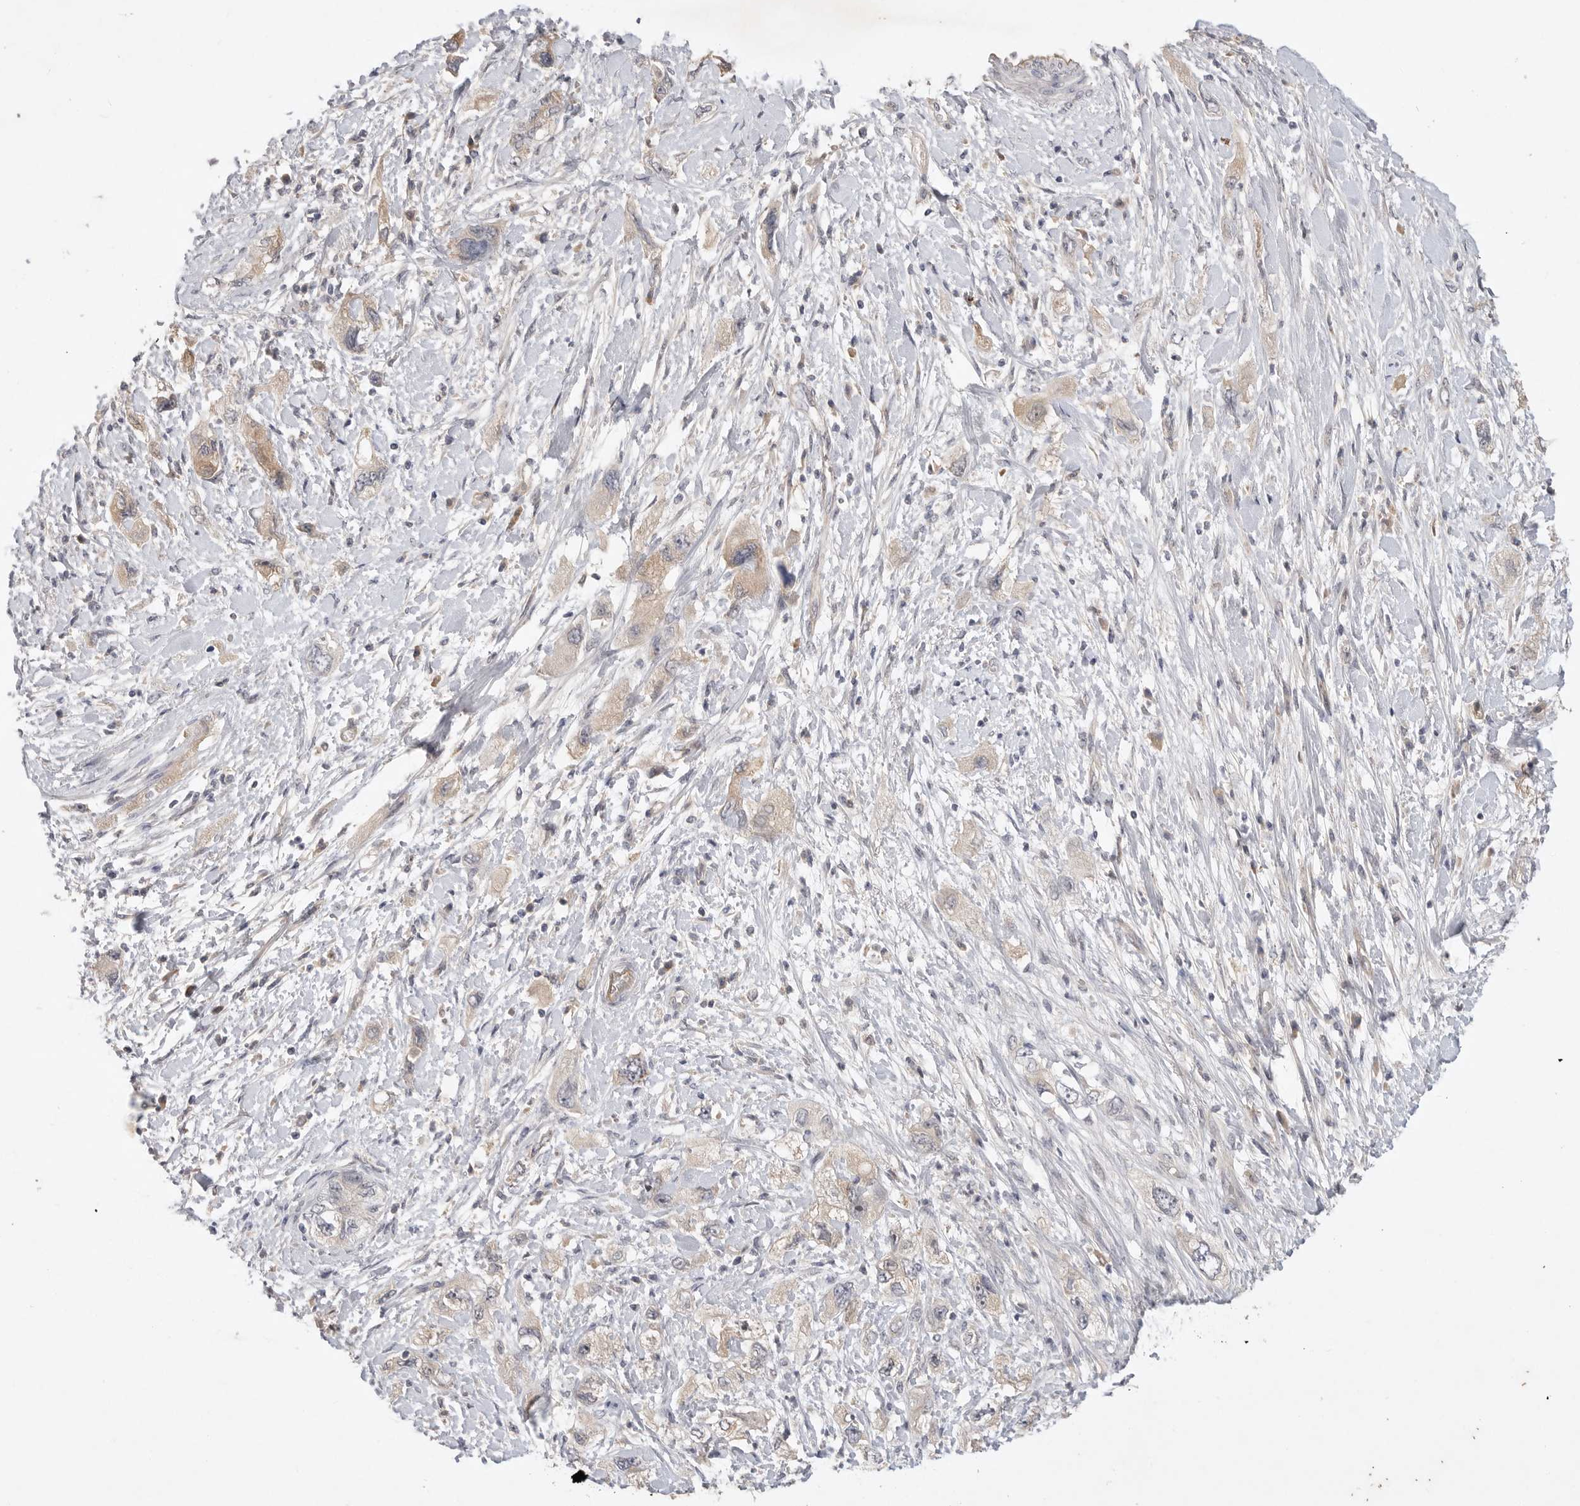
{"staining": {"intensity": "weak", "quantity": "25%-75%", "location": "cytoplasmic/membranous"}, "tissue": "pancreatic cancer", "cell_type": "Tumor cells", "image_type": "cancer", "snomed": [{"axis": "morphology", "description": "Adenocarcinoma, NOS"}, {"axis": "topography", "description": "Pancreas"}], "caption": "Protein staining shows weak cytoplasmic/membranous positivity in about 25%-75% of tumor cells in adenocarcinoma (pancreatic).", "gene": "ITGAD", "patient": {"sex": "female", "age": 73}}